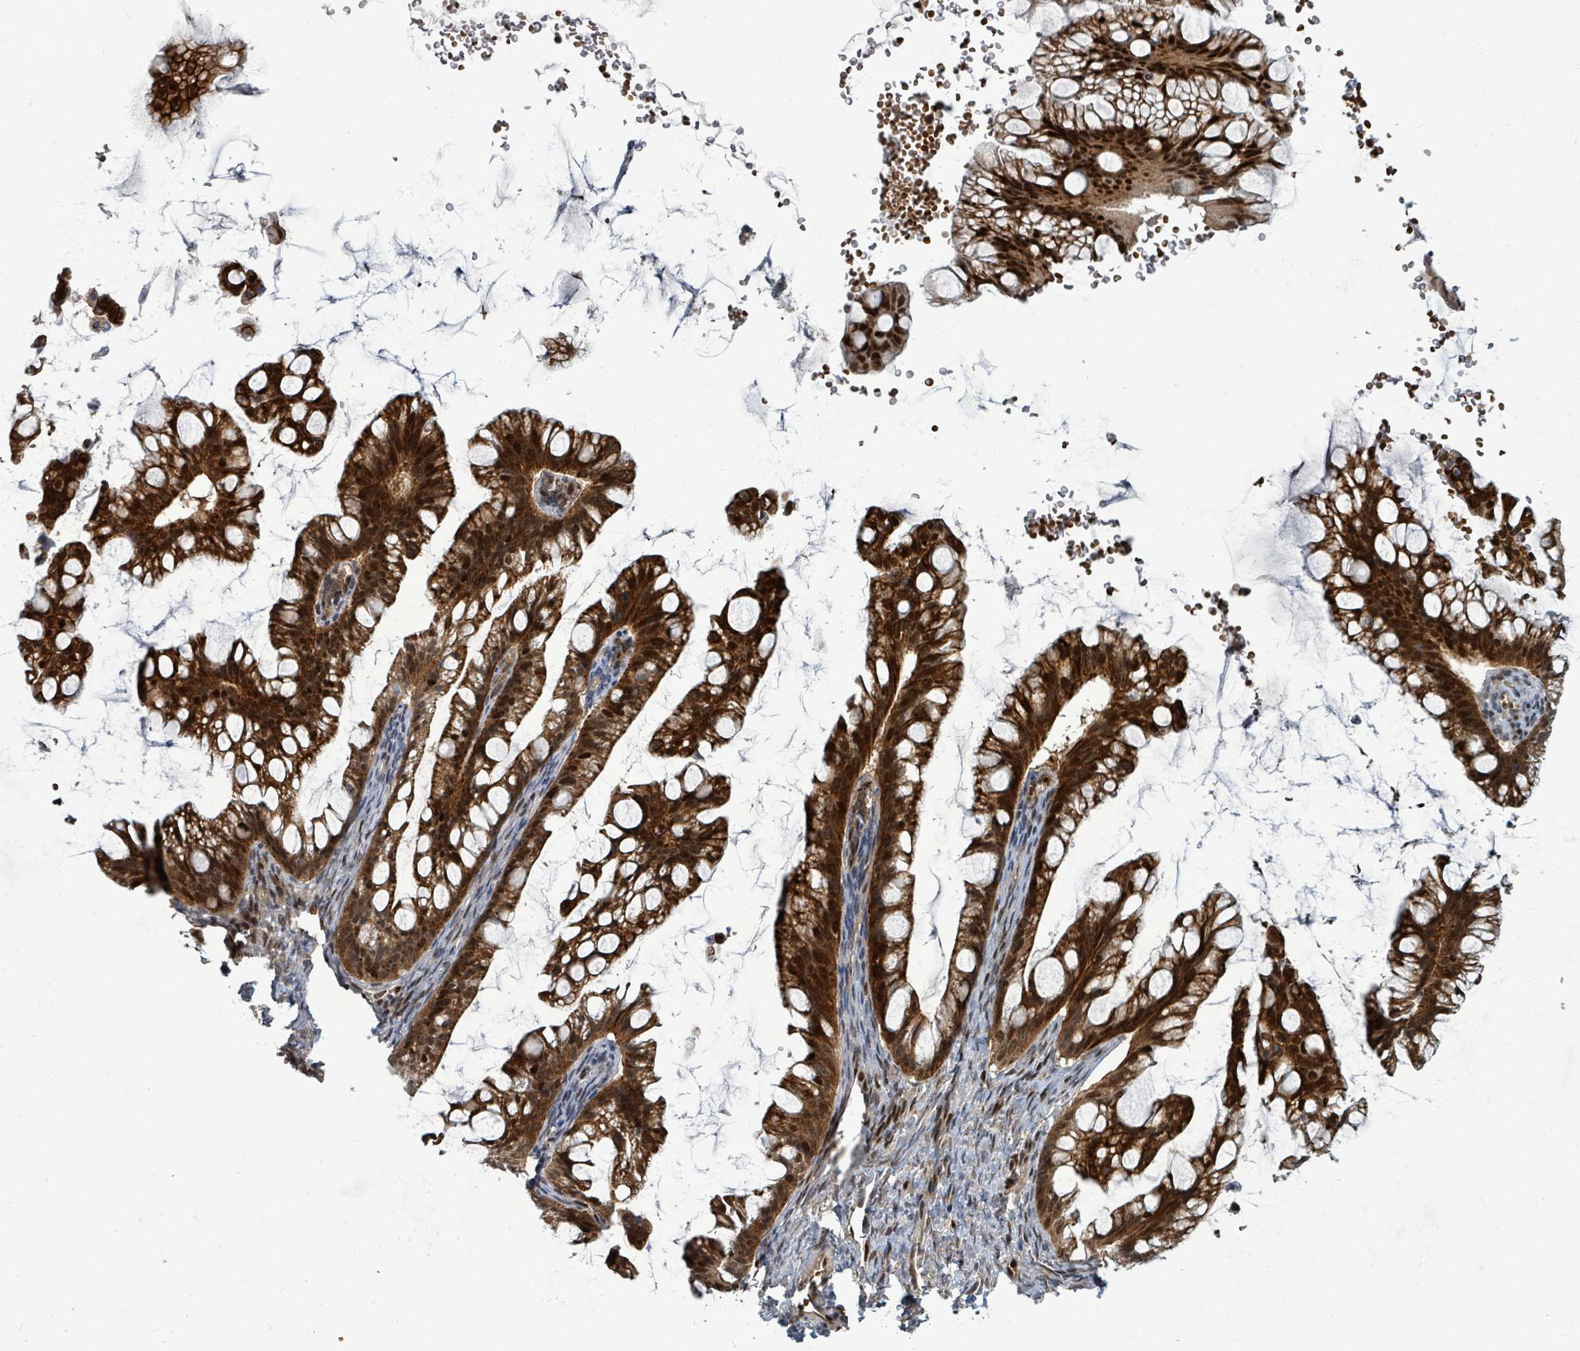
{"staining": {"intensity": "strong", "quantity": ">75%", "location": "cytoplasmic/membranous,nuclear"}, "tissue": "ovarian cancer", "cell_type": "Tumor cells", "image_type": "cancer", "snomed": [{"axis": "morphology", "description": "Cystadenocarcinoma, mucinous, NOS"}, {"axis": "topography", "description": "Ovary"}], "caption": "Immunohistochemical staining of human mucinous cystadenocarcinoma (ovarian) demonstrates high levels of strong cytoplasmic/membranous and nuclear protein positivity in about >75% of tumor cells.", "gene": "TRDMT1", "patient": {"sex": "female", "age": 73}}